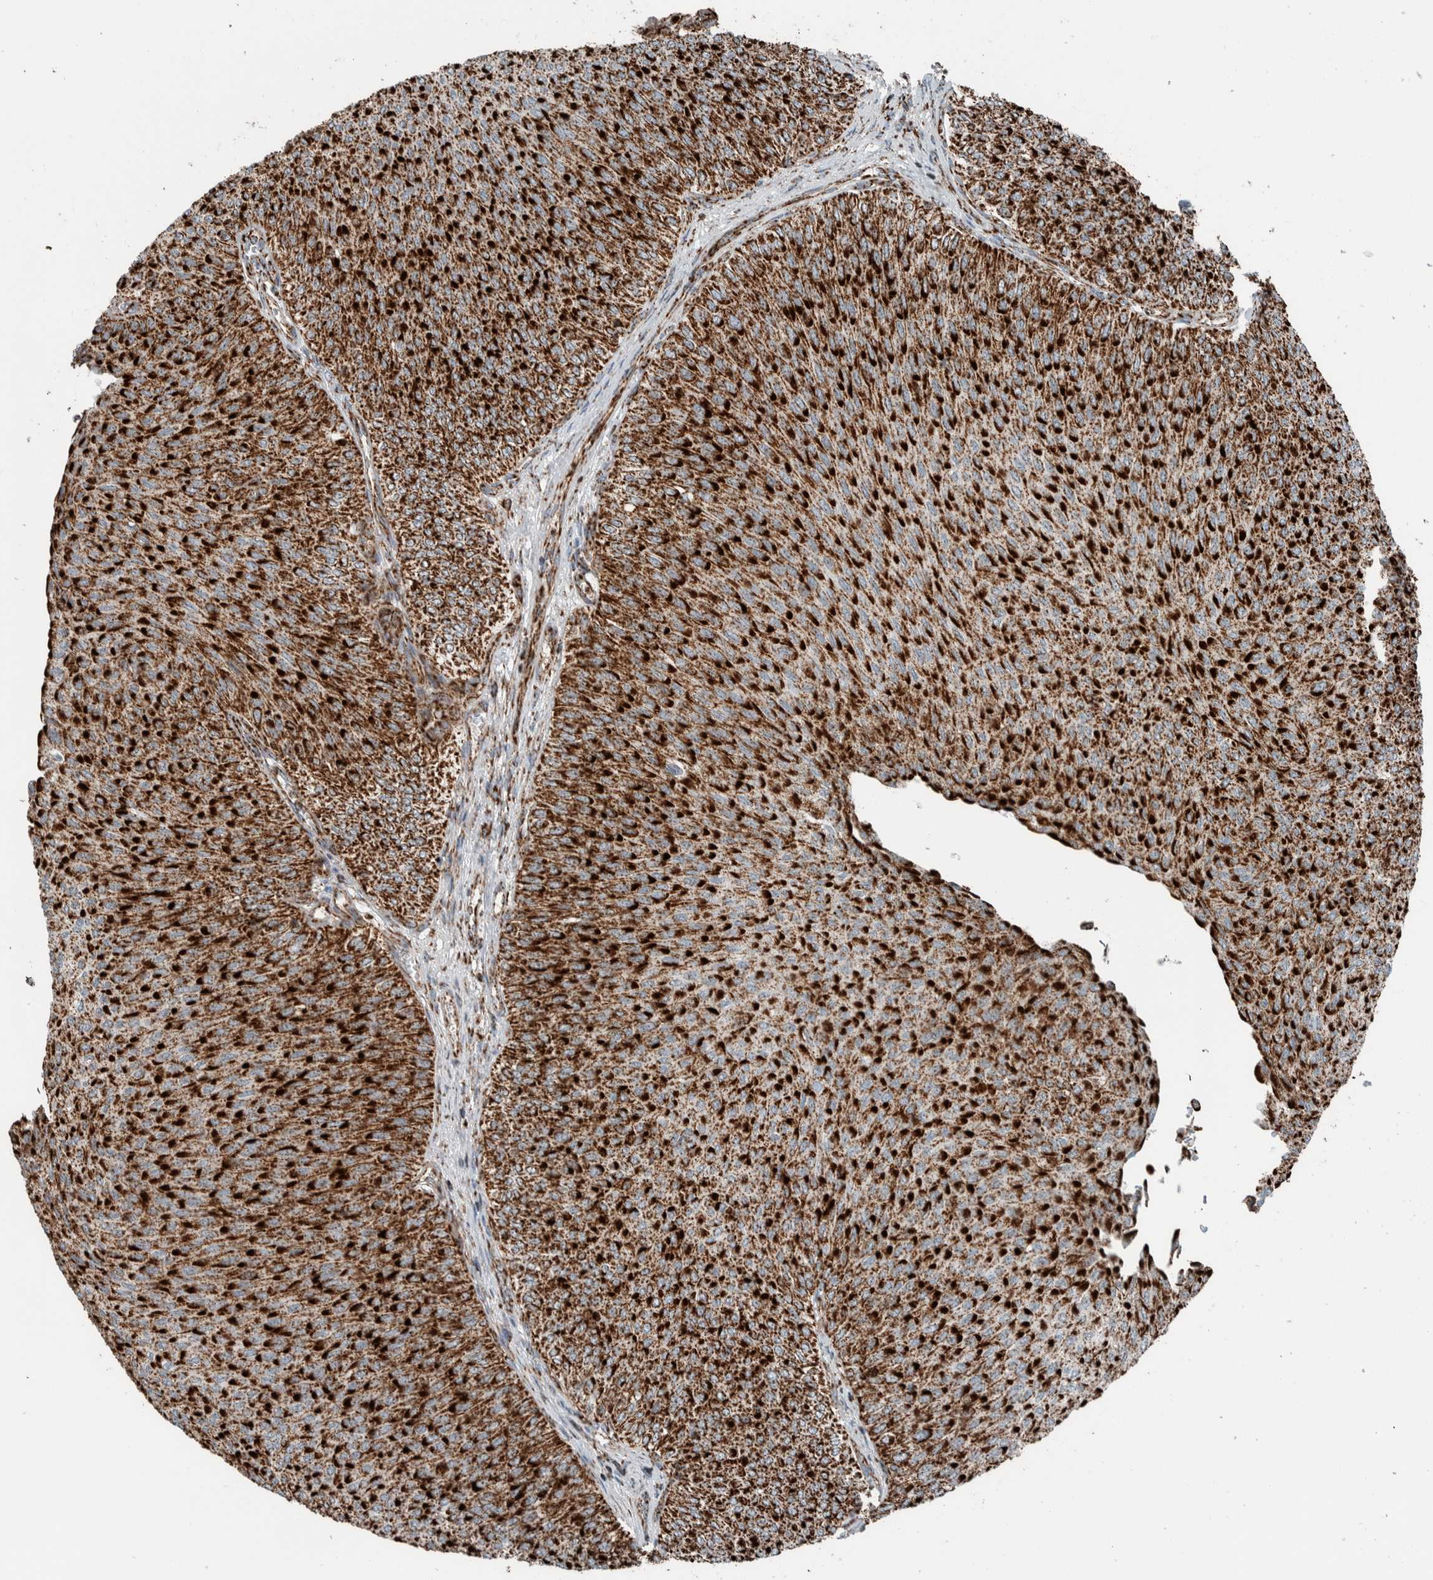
{"staining": {"intensity": "strong", "quantity": ">75%", "location": "cytoplasmic/membranous"}, "tissue": "urothelial cancer", "cell_type": "Tumor cells", "image_type": "cancer", "snomed": [{"axis": "morphology", "description": "Urothelial carcinoma, Low grade"}, {"axis": "topography", "description": "Urinary bladder"}], "caption": "Immunohistochemical staining of human urothelial carcinoma (low-grade) displays high levels of strong cytoplasmic/membranous protein staining in about >75% of tumor cells.", "gene": "CNTROB", "patient": {"sex": "male", "age": 78}}